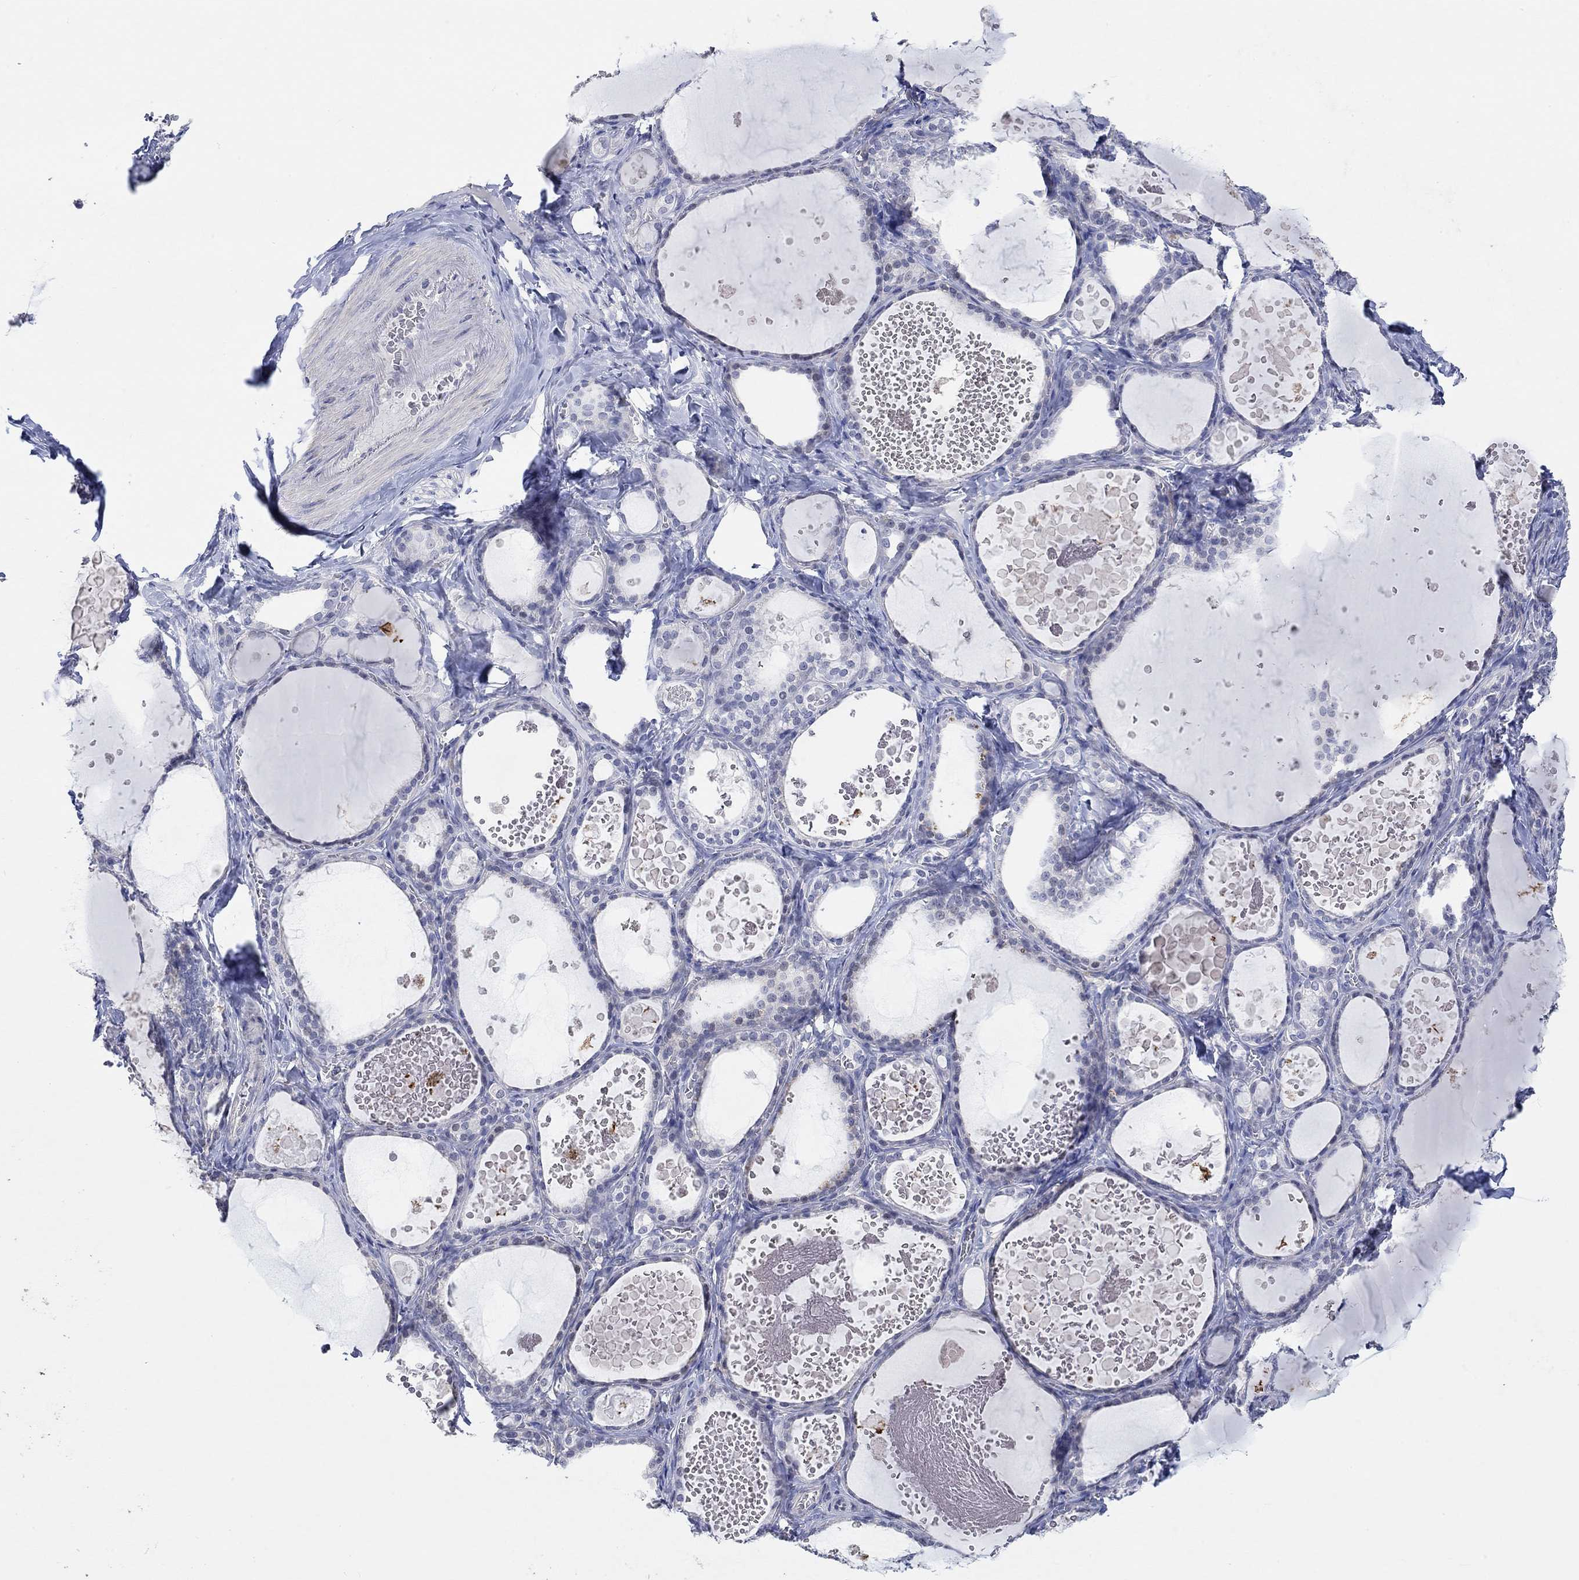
{"staining": {"intensity": "negative", "quantity": "none", "location": "none"}, "tissue": "thyroid gland", "cell_type": "Glandular cells", "image_type": "normal", "snomed": [{"axis": "morphology", "description": "Normal tissue, NOS"}, {"axis": "topography", "description": "Thyroid gland"}], "caption": "Glandular cells show no significant positivity in unremarkable thyroid gland.", "gene": "PNMA5", "patient": {"sex": "female", "age": 56}}